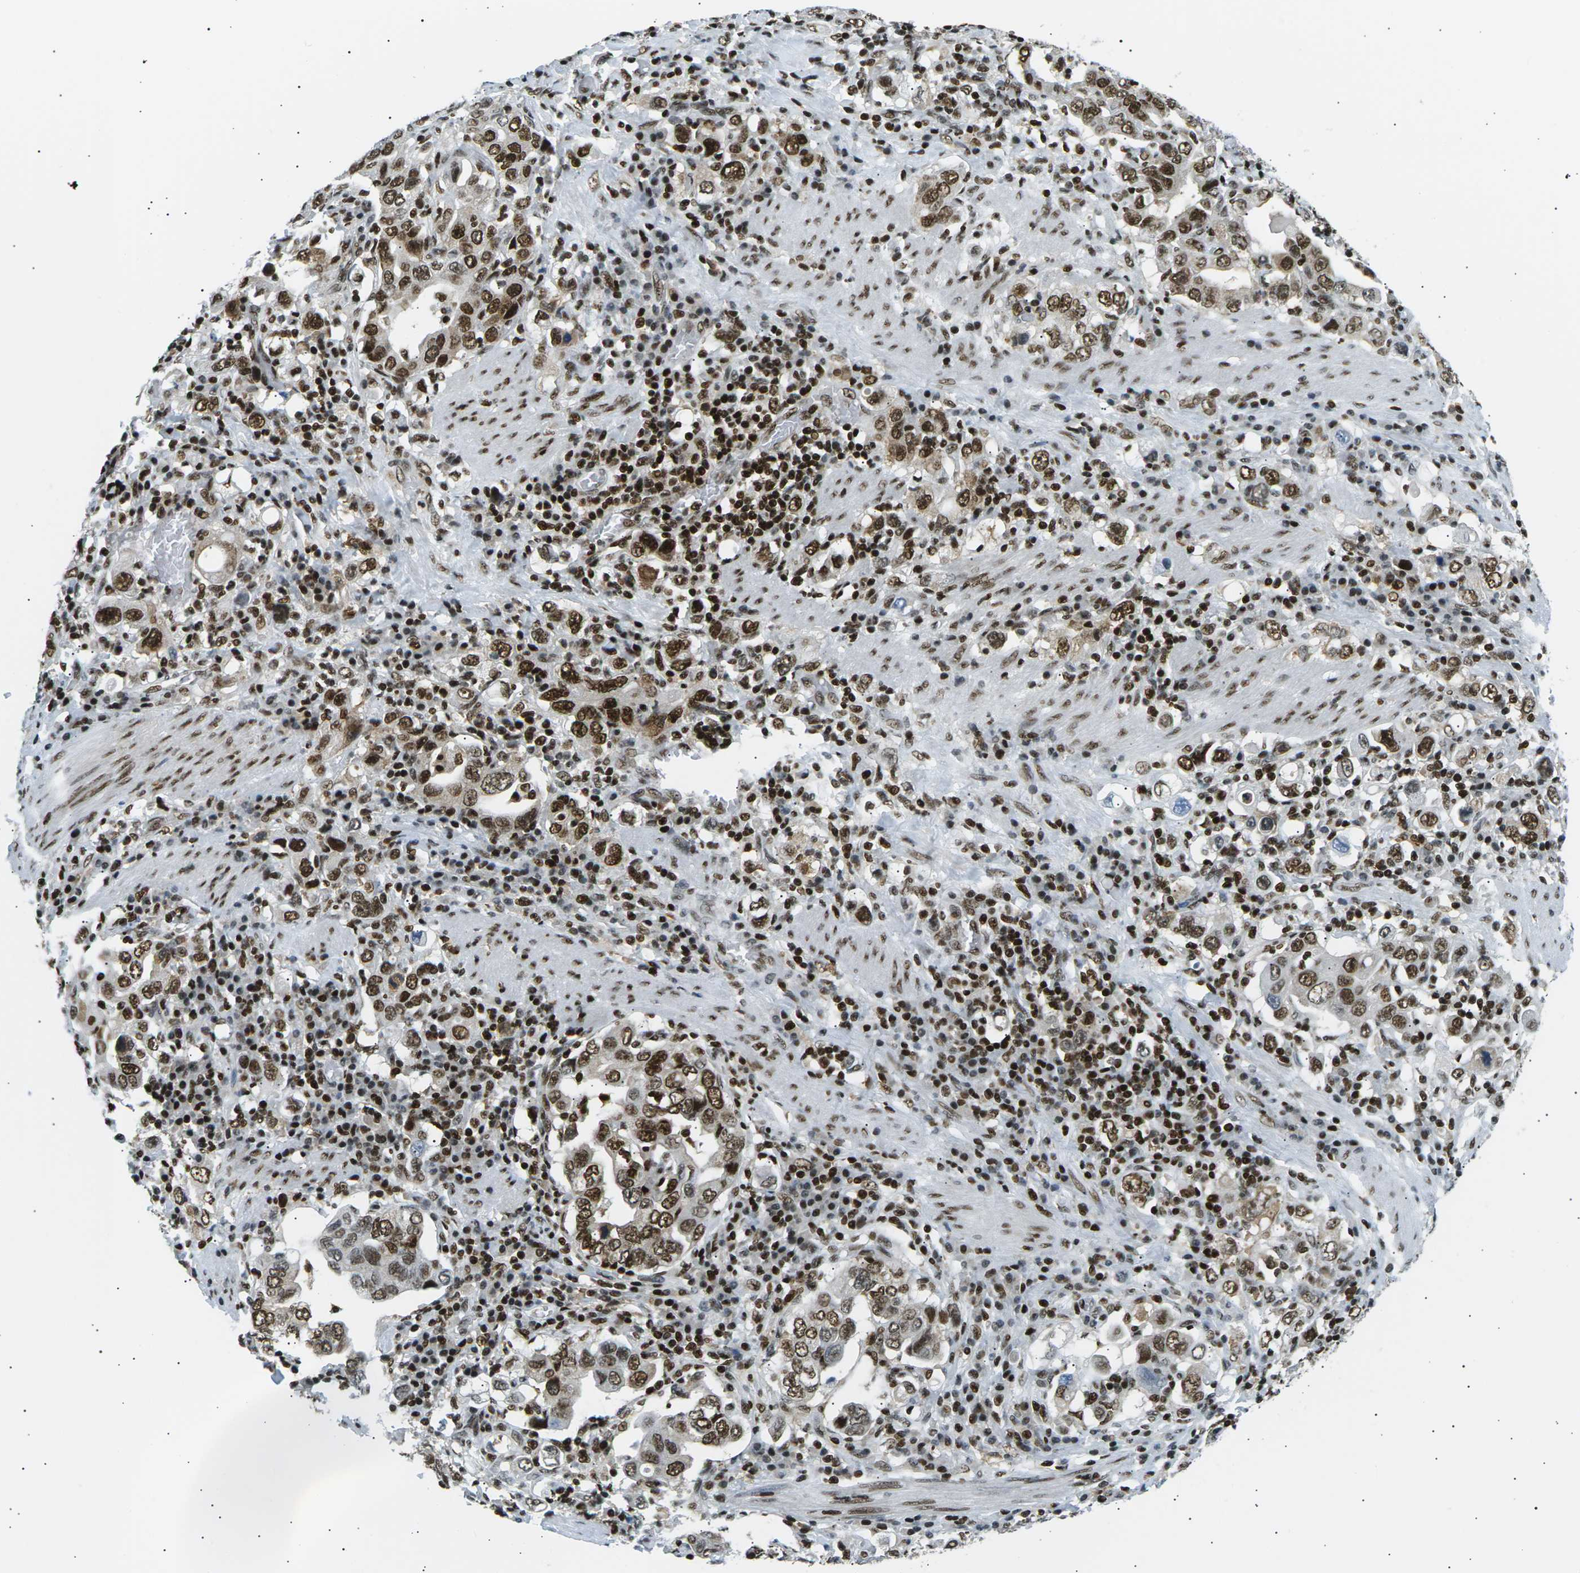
{"staining": {"intensity": "strong", "quantity": ">75%", "location": "nuclear"}, "tissue": "stomach cancer", "cell_type": "Tumor cells", "image_type": "cancer", "snomed": [{"axis": "morphology", "description": "Adenocarcinoma, NOS"}, {"axis": "topography", "description": "Stomach, upper"}], "caption": "Protein expression analysis of stomach adenocarcinoma exhibits strong nuclear staining in about >75% of tumor cells.", "gene": "RPA2", "patient": {"sex": "male", "age": 62}}